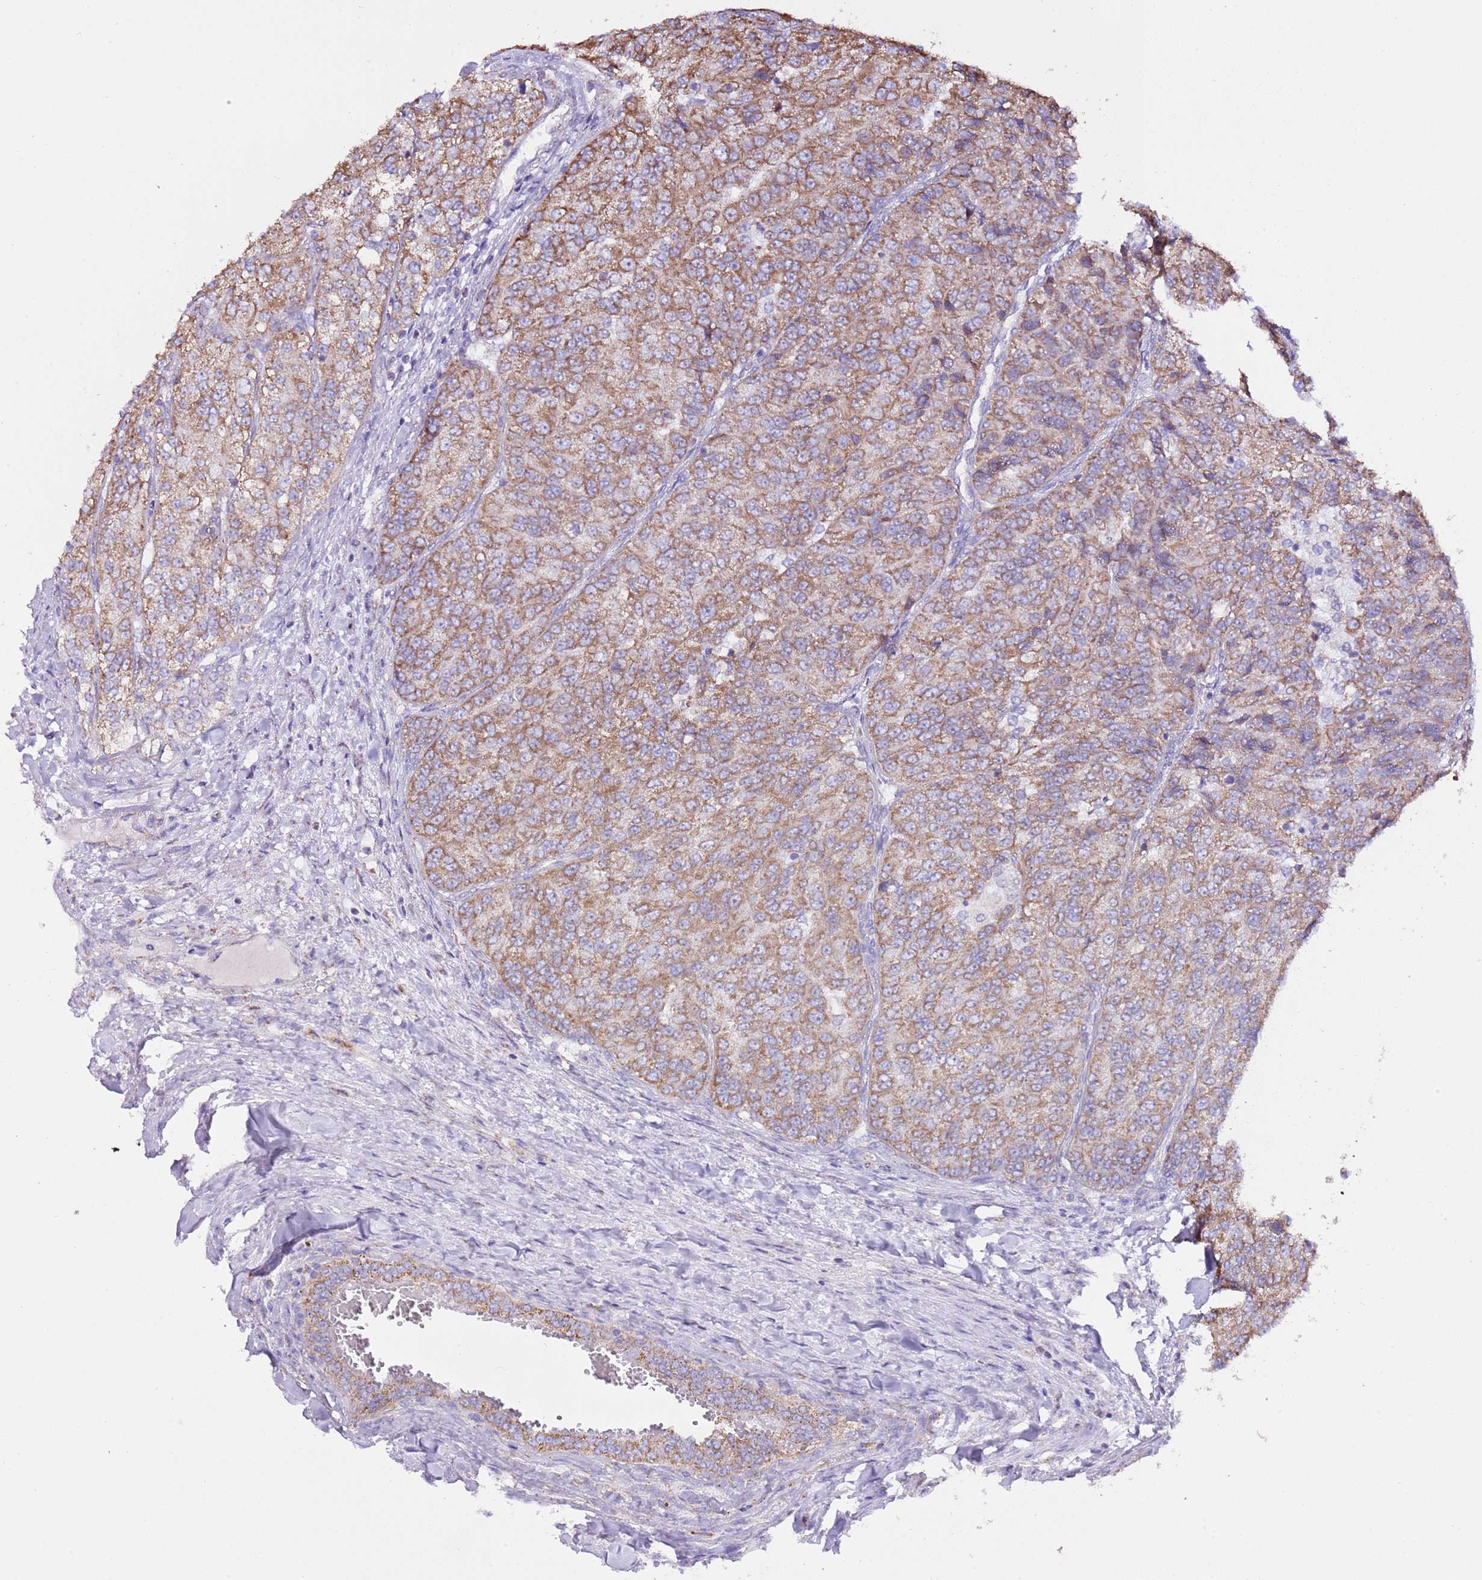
{"staining": {"intensity": "moderate", "quantity": ">75%", "location": "cytoplasmic/membranous"}, "tissue": "renal cancer", "cell_type": "Tumor cells", "image_type": "cancer", "snomed": [{"axis": "morphology", "description": "Adenocarcinoma, NOS"}, {"axis": "topography", "description": "Kidney"}], "caption": "Brown immunohistochemical staining in renal adenocarcinoma exhibits moderate cytoplasmic/membranous positivity in approximately >75% of tumor cells.", "gene": "TEKTIP1", "patient": {"sex": "female", "age": 63}}